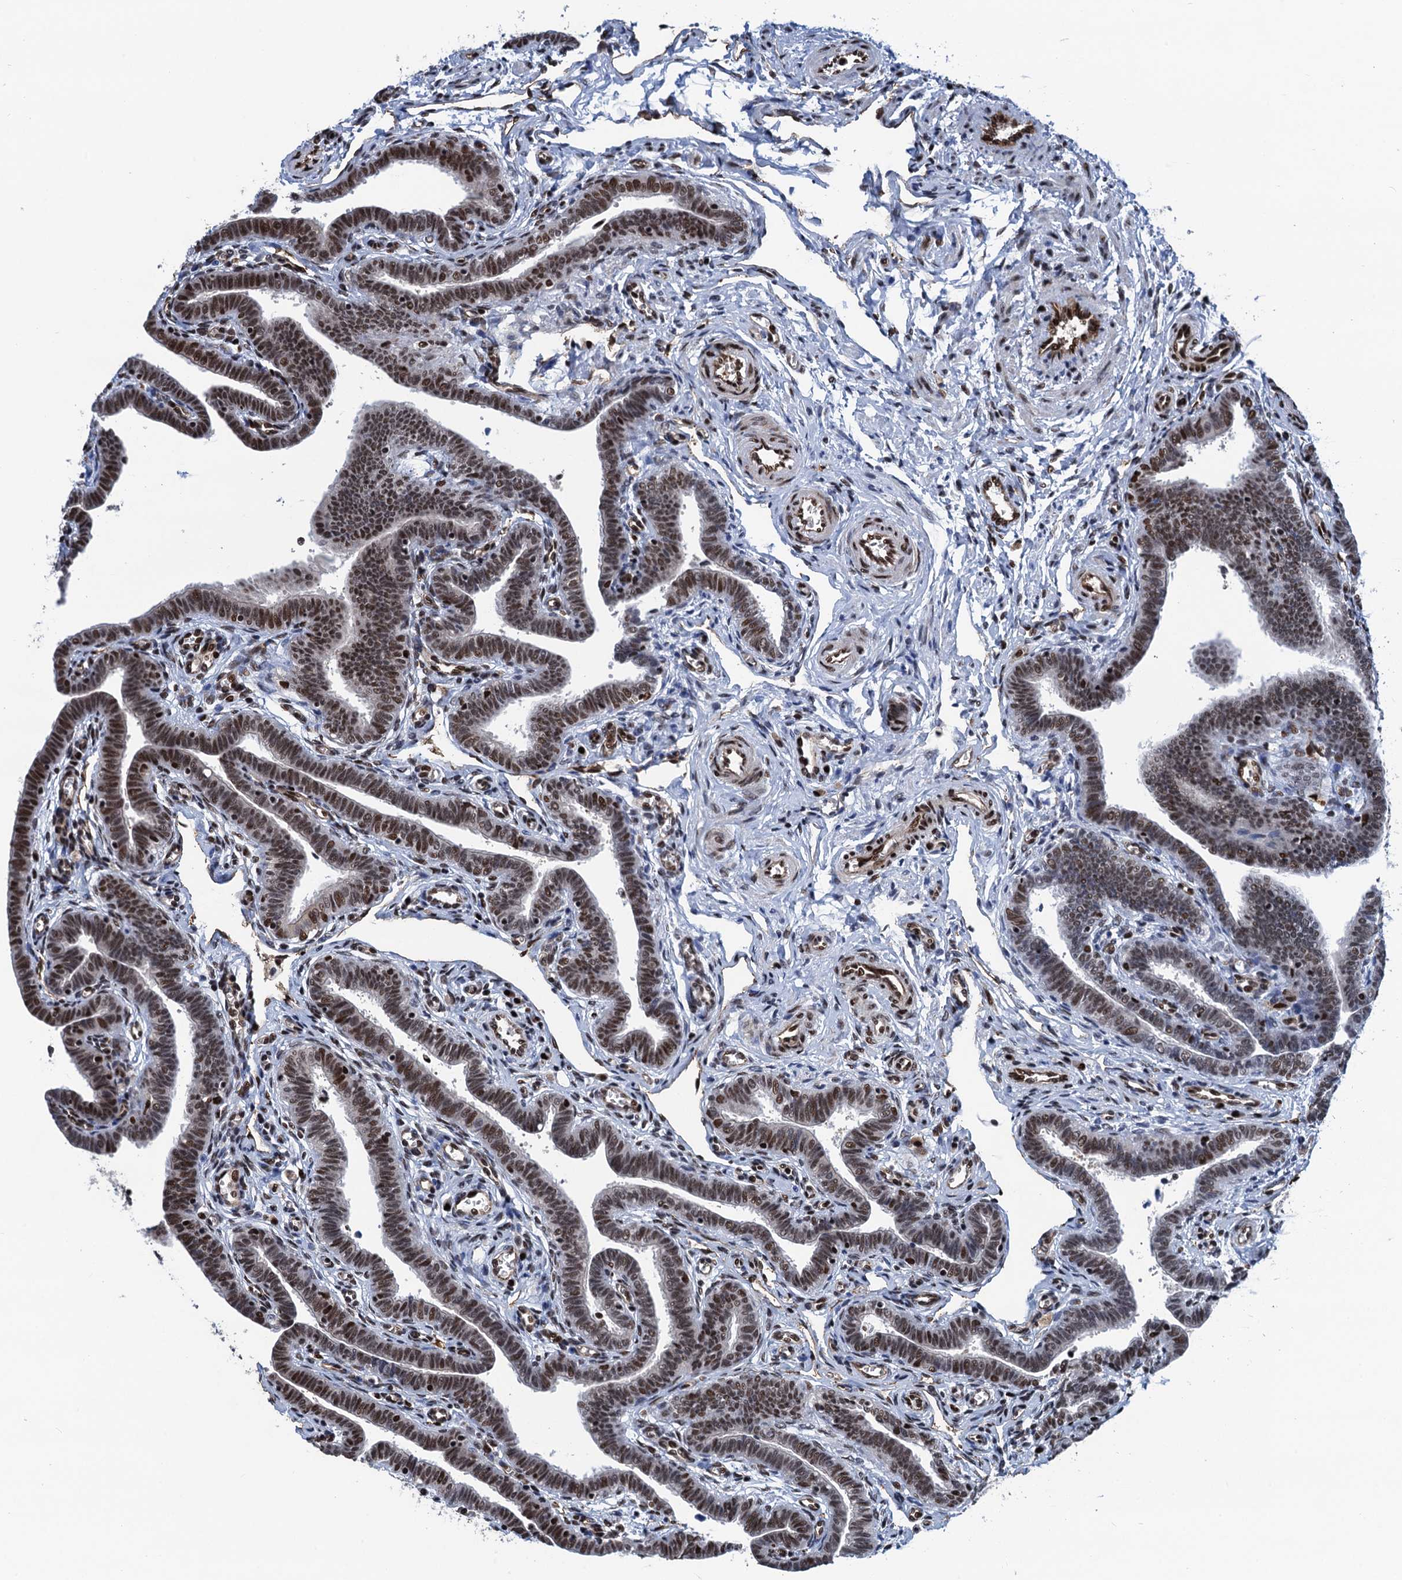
{"staining": {"intensity": "strong", "quantity": ">75%", "location": "nuclear"}, "tissue": "fallopian tube", "cell_type": "Glandular cells", "image_type": "normal", "snomed": [{"axis": "morphology", "description": "Normal tissue, NOS"}, {"axis": "topography", "description": "Fallopian tube"}], "caption": "Immunohistochemical staining of normal human fallopian tube exhibits >75% levels of strong nuclear protein expression in approximately >75% of glandular cells.", "gene": "PPP4R1", "patient": {"sex": "female", "age": 36}}